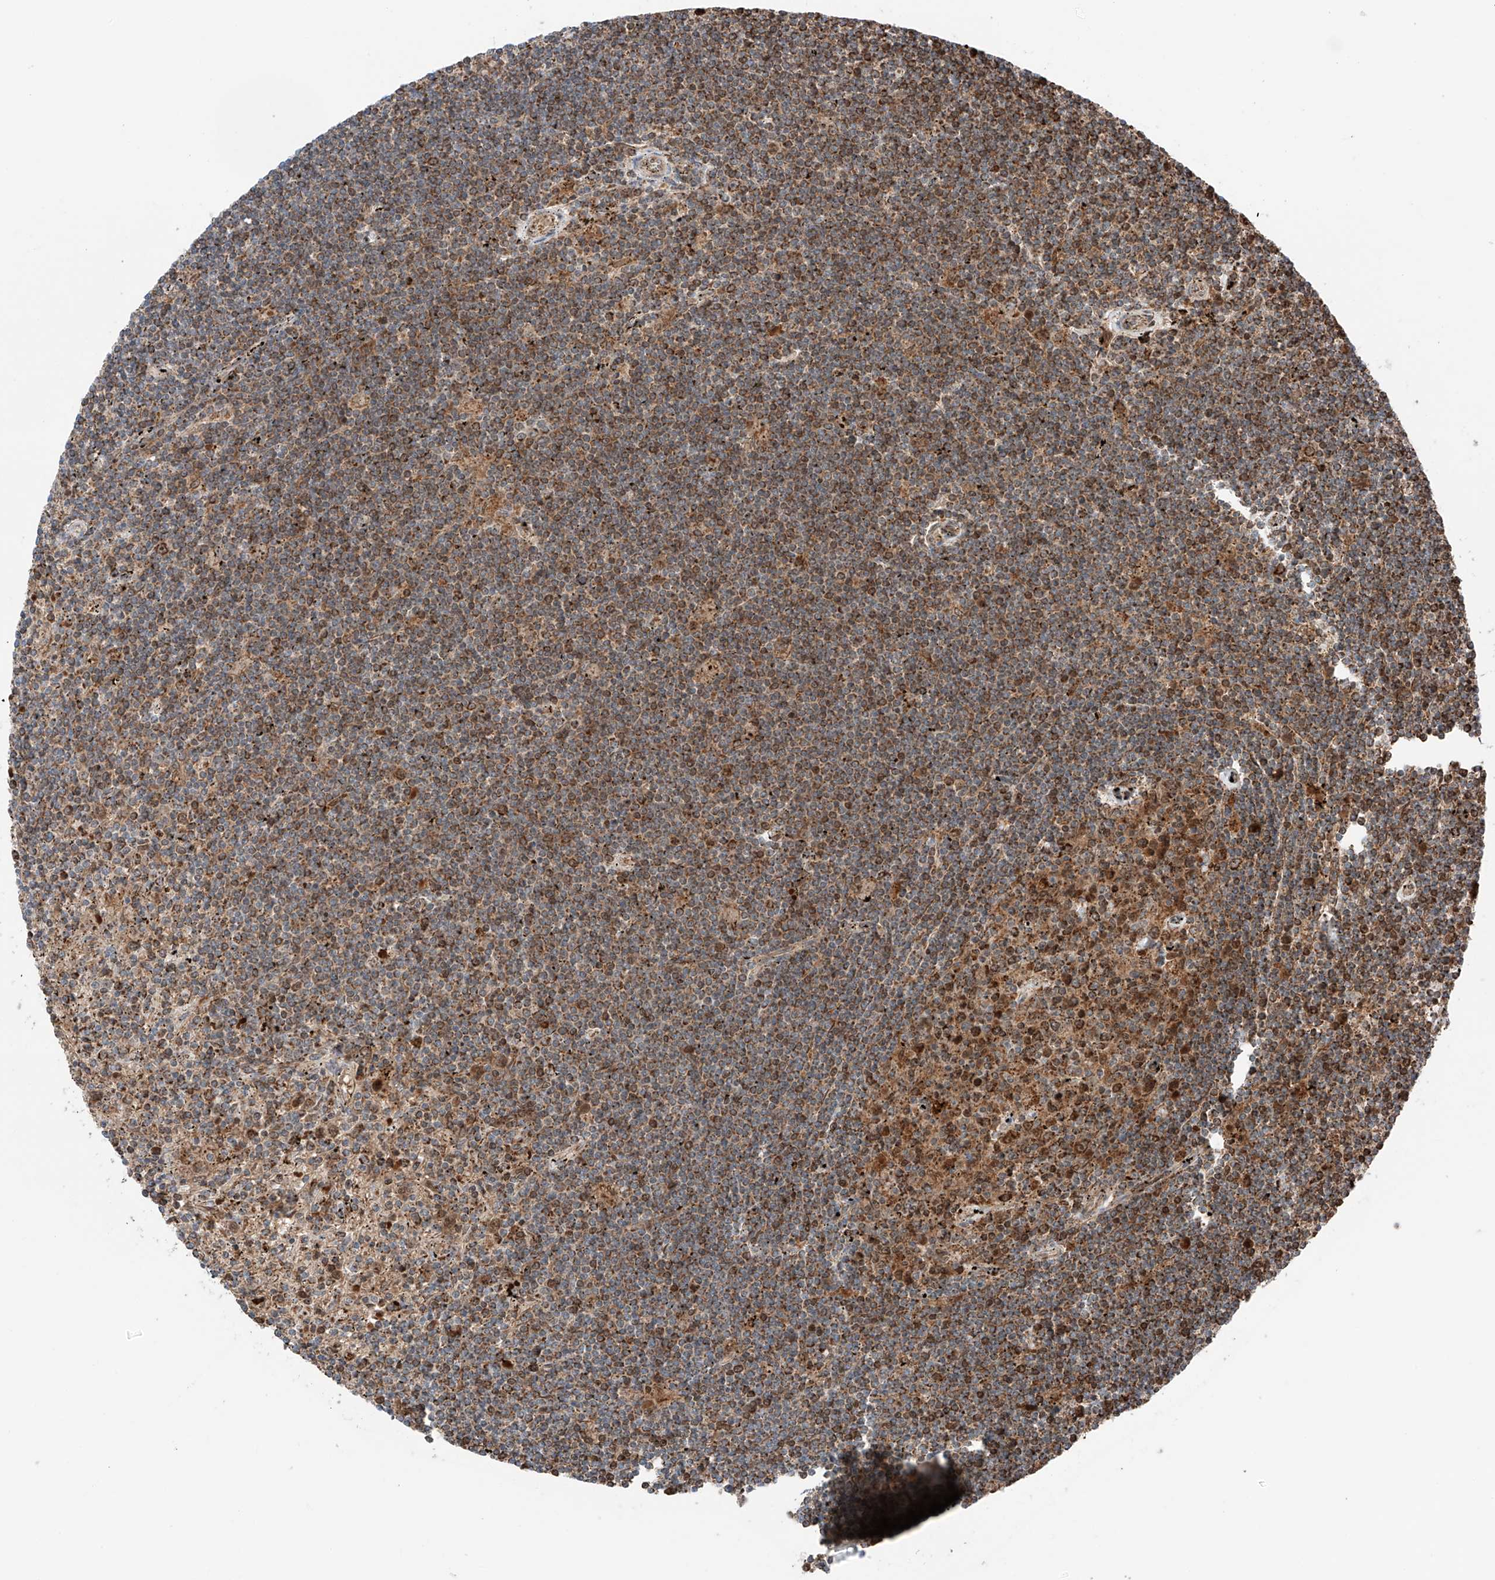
{"staining": {"intensity": "moderate", "quantity": ">75%", "location": "cytoplasmic/membranous"}, "tissue": "lymphoma", "cell_type": "Tumor cells", "image_type": "cancer", "snomed": [{"axis": "morphology", "description": "Malignant lymphoma, non-Hodgkin's type, Low grade"}, {"axis": "topography", "description": "Spleen"}], "caption": "This is an image of IHC staining of low-grade malignant lymphoma, non-Hodgkin's type, which shows moderate staining in the cytoplasmic/membranous of tumor cells.", "gene": "ZSCAN29", "patient": {"sex": "male", "age": 76}}